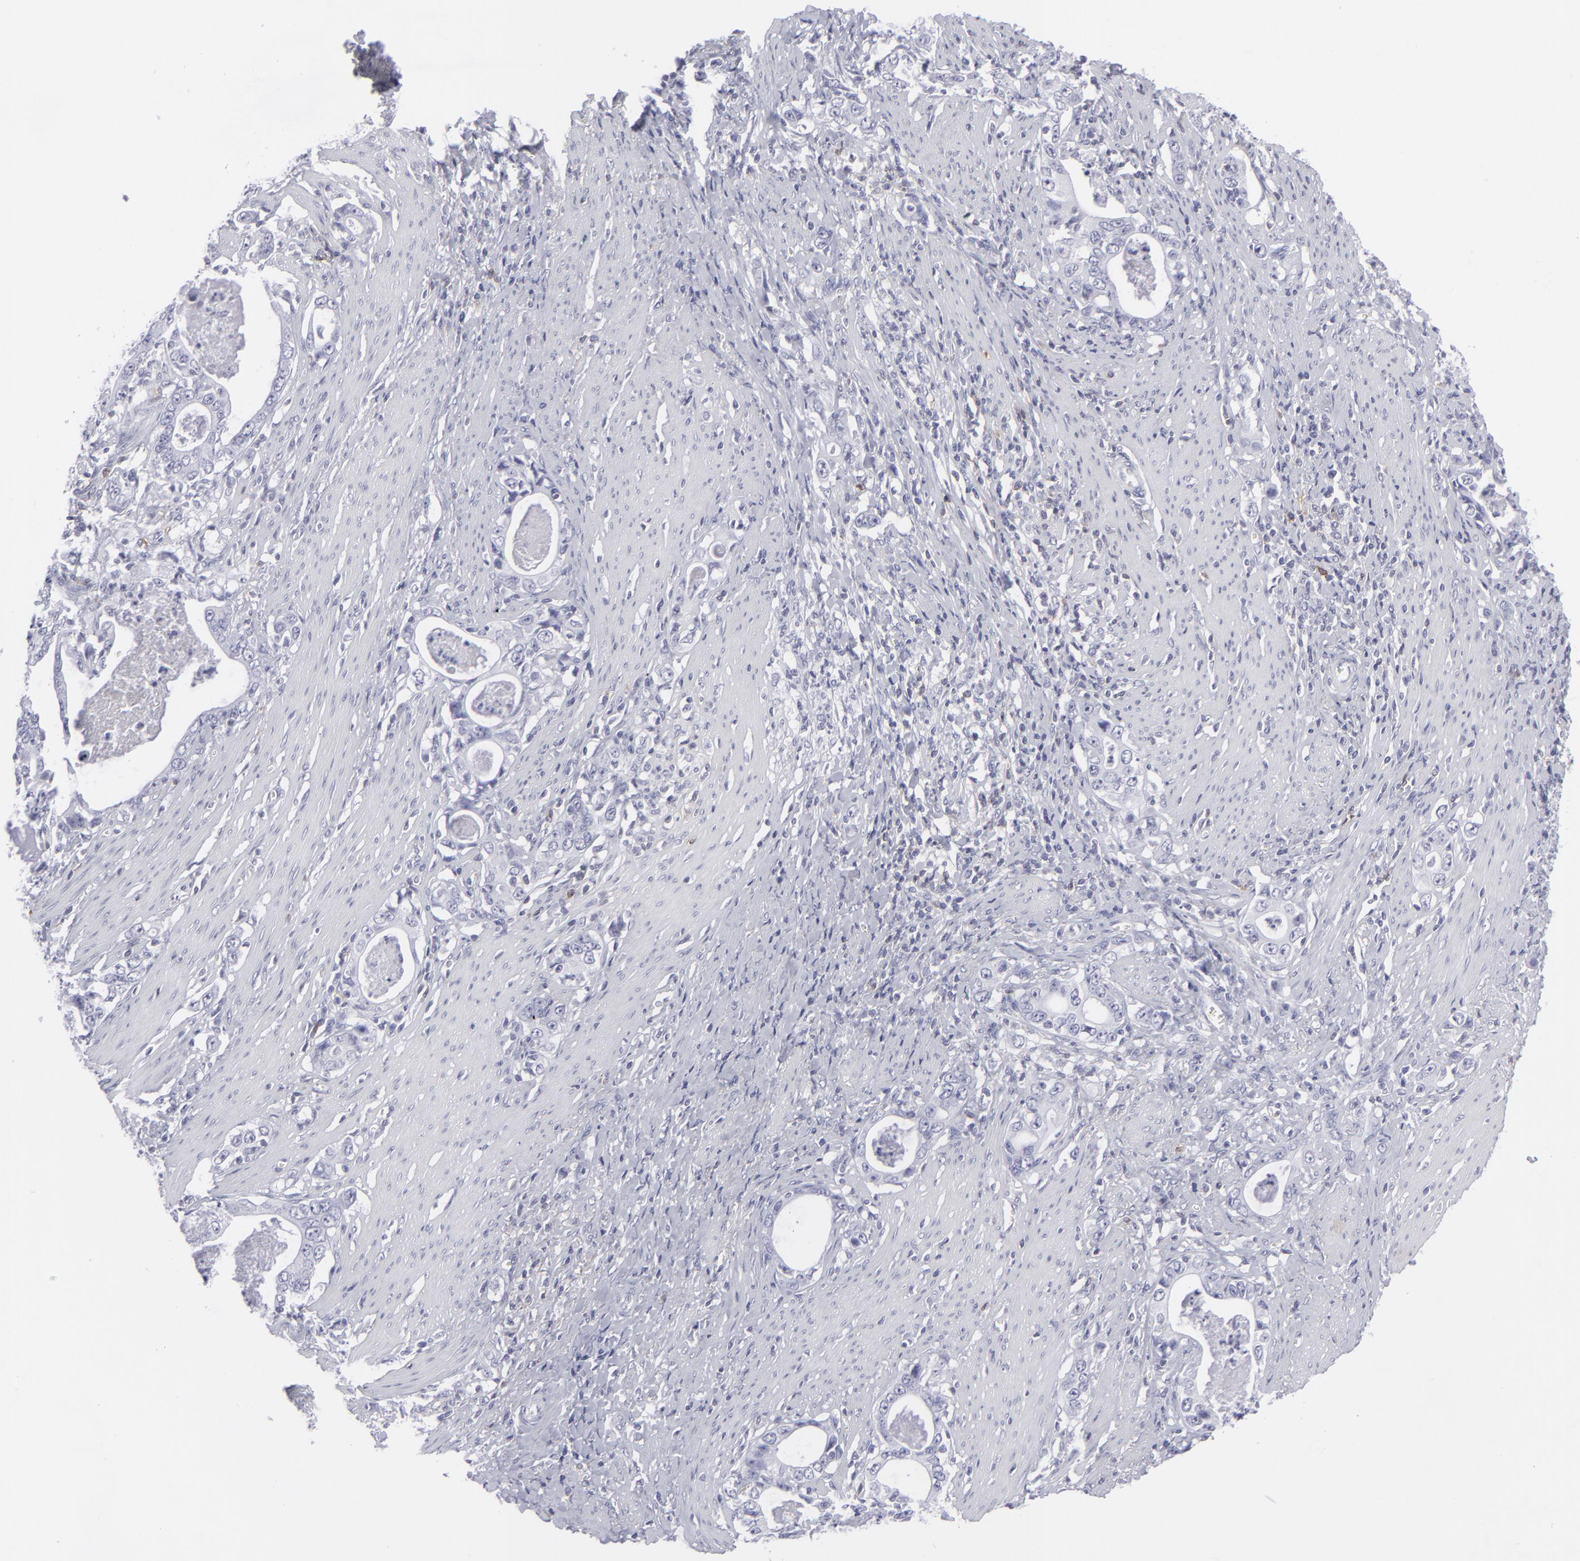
{"staining": {"intensity": "negative", "quantity": "none", "location": "none"}, "tissue": "stomach cancer", "cell_type": "Tumor cells", "image_type": "cancer", "snomed": [{"axis": "morphology", "description": "Adenocarcinoma, NOS"}, {"axis": "topography", "description": "Stomach, lower"}], "caption": "The image exhibits no significant positivity in tumor cells of stomach adenocarcinoma.", "gene": "CD7", "patient": {"sex": "female", "age": 72}}